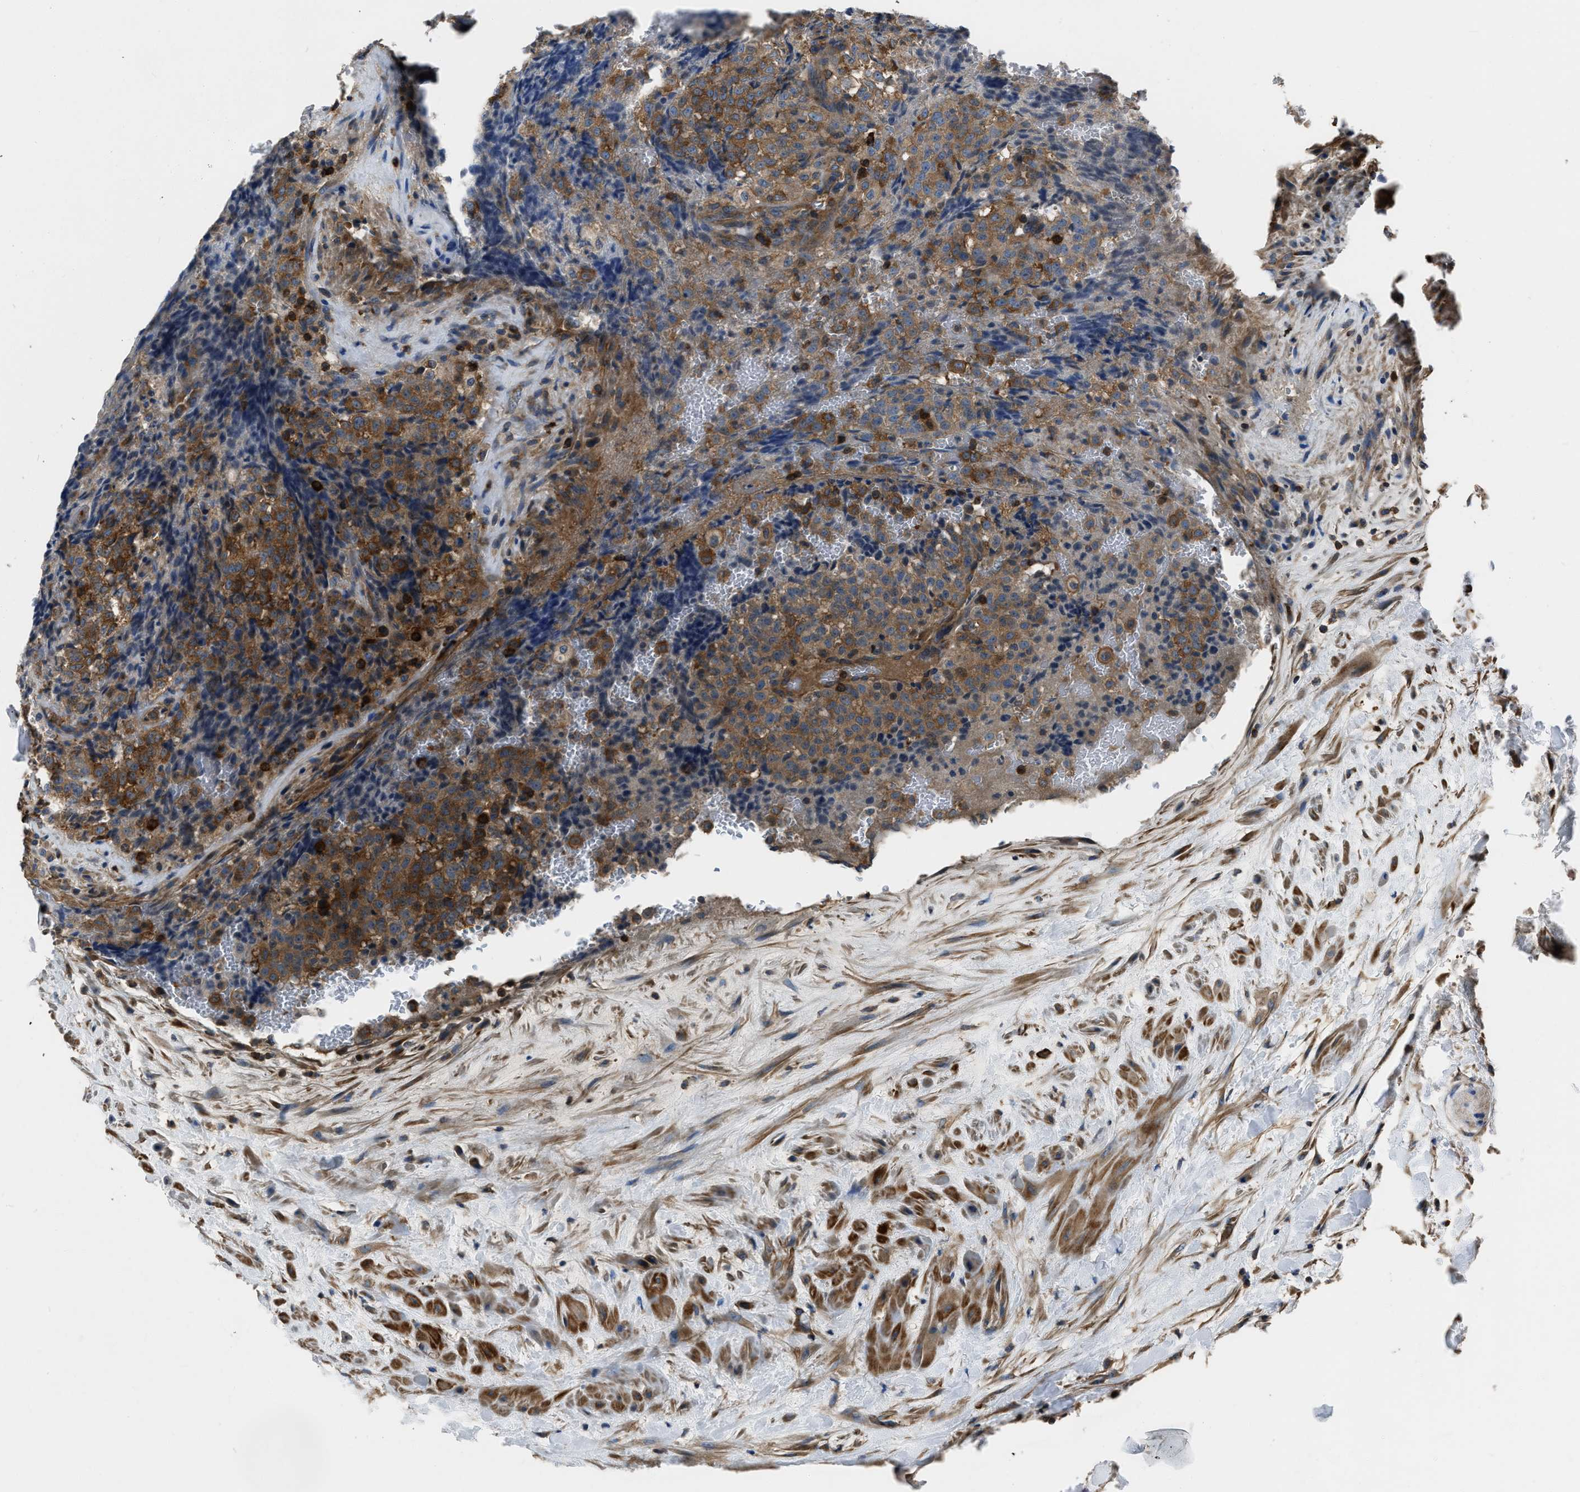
{"staining": {"intensity": "moderate", "quantity": ">75%", "location": "cytoplasmic/membranous"}, "tissue": "testis cancer", "cell_type": "Tumor cells", "image_type": "cancer", "snomed": [{"axis": "morphology", "description": "Seminoma, NOS"}, {"axis": "topography", "description": "Testis"}], "caption": "Immunohistochemistry (DAB) staining of seminoma (testis) reveals moderate cytoplasmic/membranous protein expression in approximately >75% of tumor cells.", "gene": "YARS1", "patient": {"sex": "male", "age": 59}}